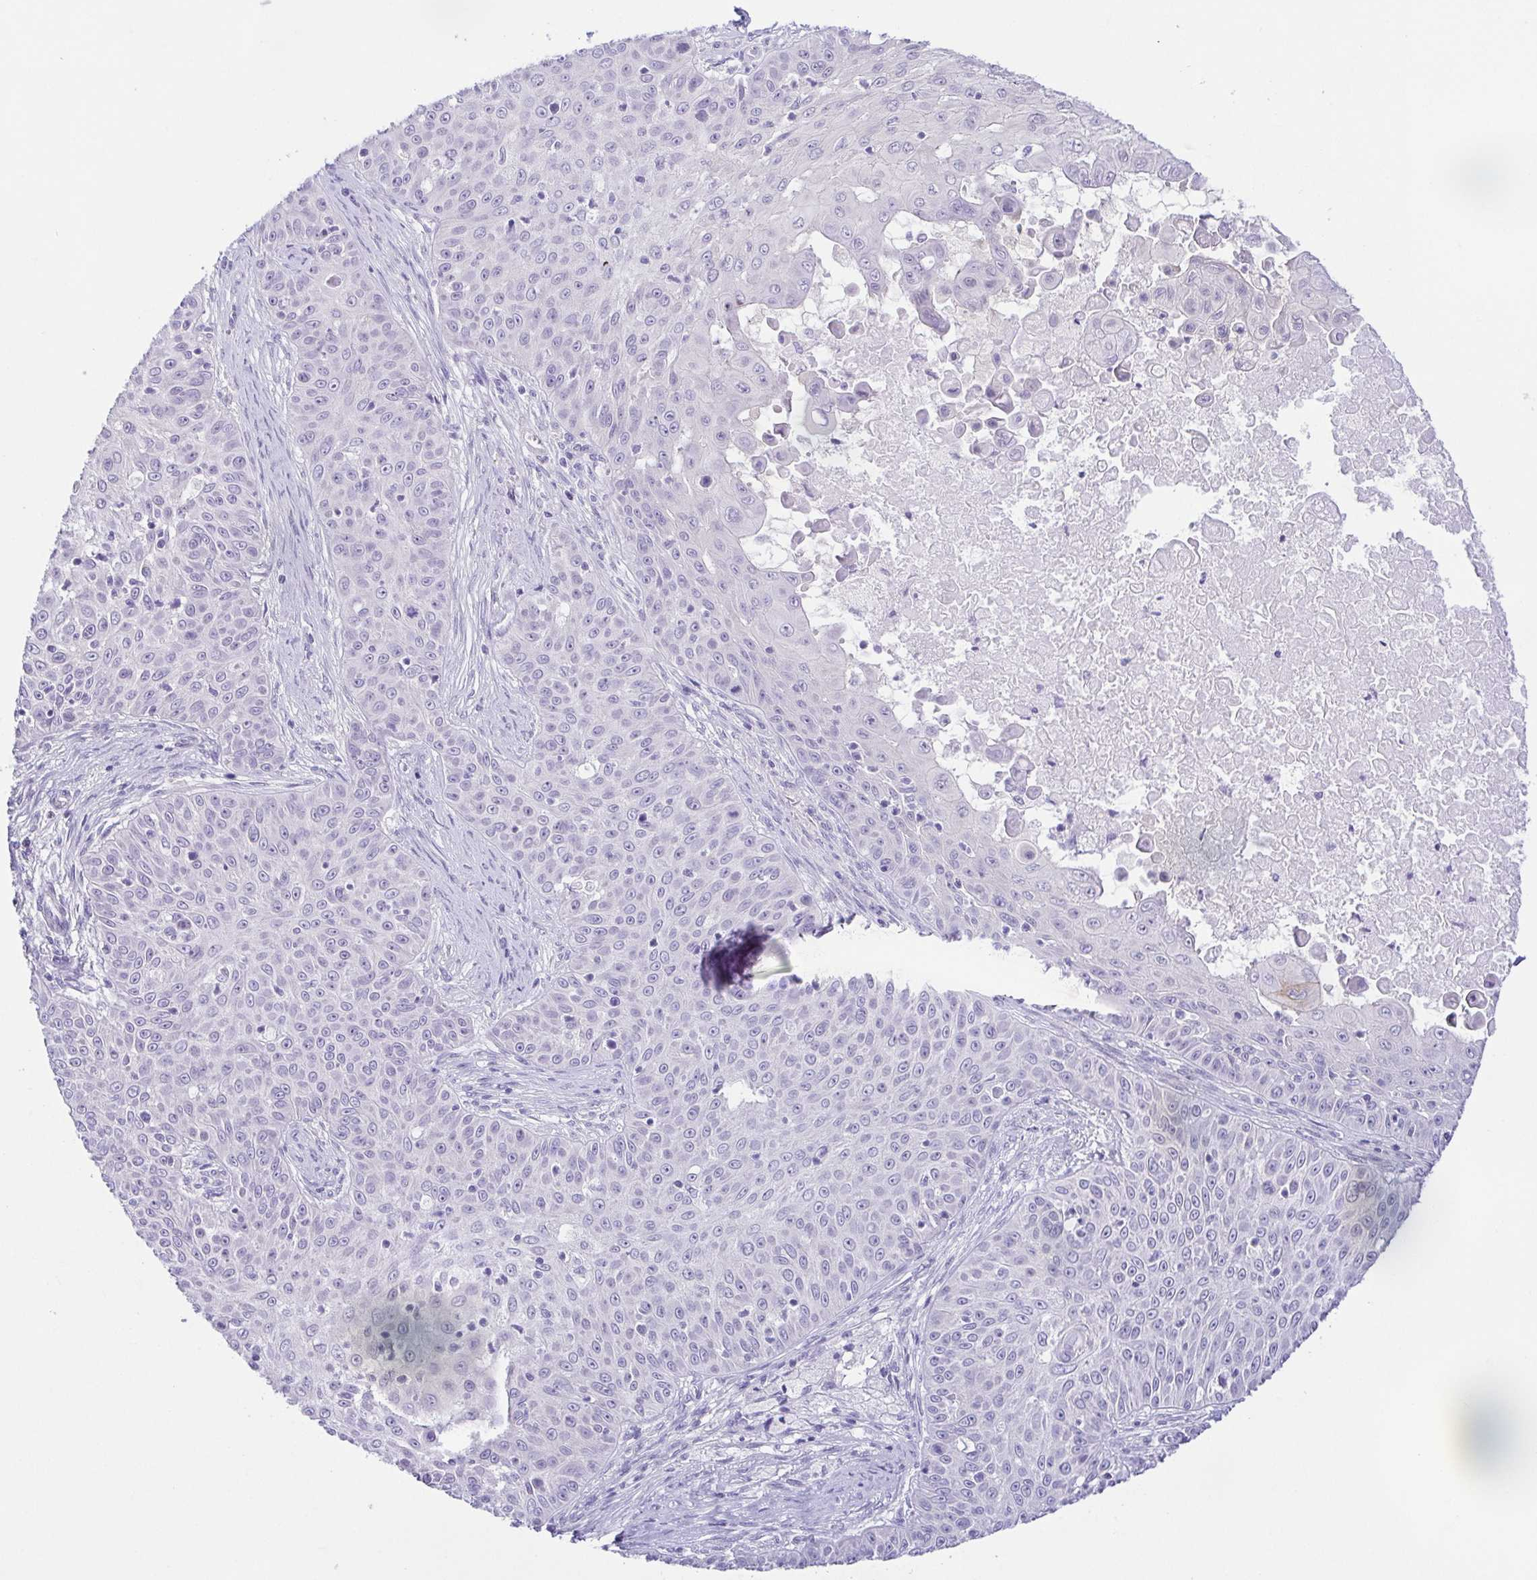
{"staining": {"intensity": "negative", "quantity": "none", "location": "none"}, "tissue": "skin cancer", "cell_type": "Tumor cells", "image_type": "cancer", "snomed": [{"axis": "morphology", "description": "Squamous cell carcinoma, NOS"}, {"axis": "topography", "description": "Skin"}], "caption": "Immunohistochemical staining of human skin cancer (squamous cell carcinoma) shows no significant staining in tumor cells.", "gene": "KRTDAP", "patient": {"sex": "male", "age": 82}}